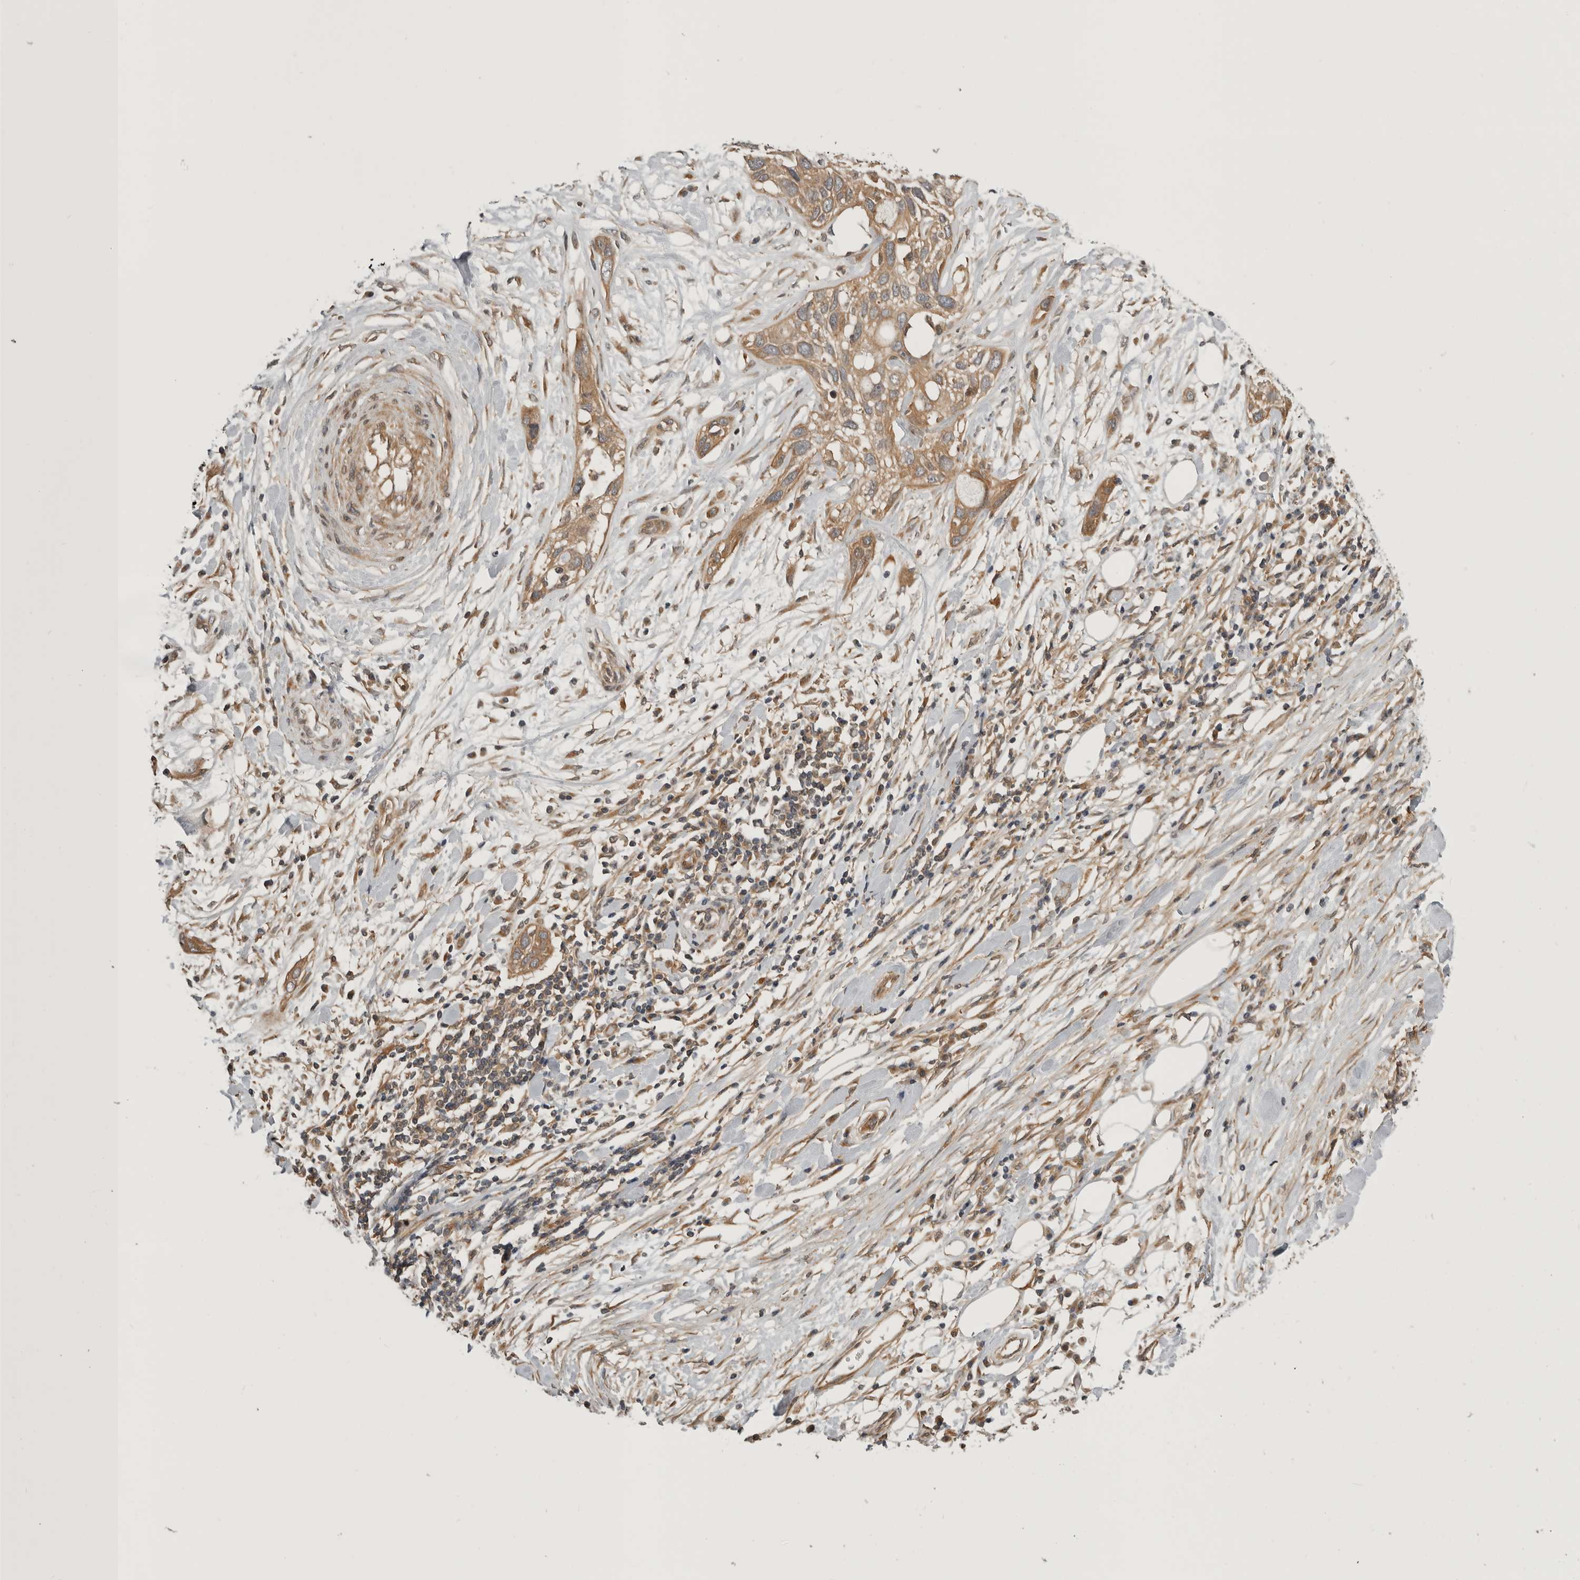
{"staining": {"intensity": "moderate", "quantity": ">75%", "location": "cytoplasmic/membranous"}, "tissue": "pancreatic cancer", "cell_type": "Tumor cells", "image_type": "cancer", "snomed": [{"axis": "morphology", "description": "Adenocarcinoma, NOS"}, {"axis": "topography", "description": "Pancreas"}], "caption": "IHC histopathology image of neoplastic tissue: human pancreatic adenocarcinoma stained using IHC exhibits medium levels of moderate protein expression localized specifically in the cytoplasmic/membranous of tumor cells, appearing as a cytoplasmic/membranous brown color.", "gene": "CUEDC1", "patient": {"sex": "female", "age": 60}}